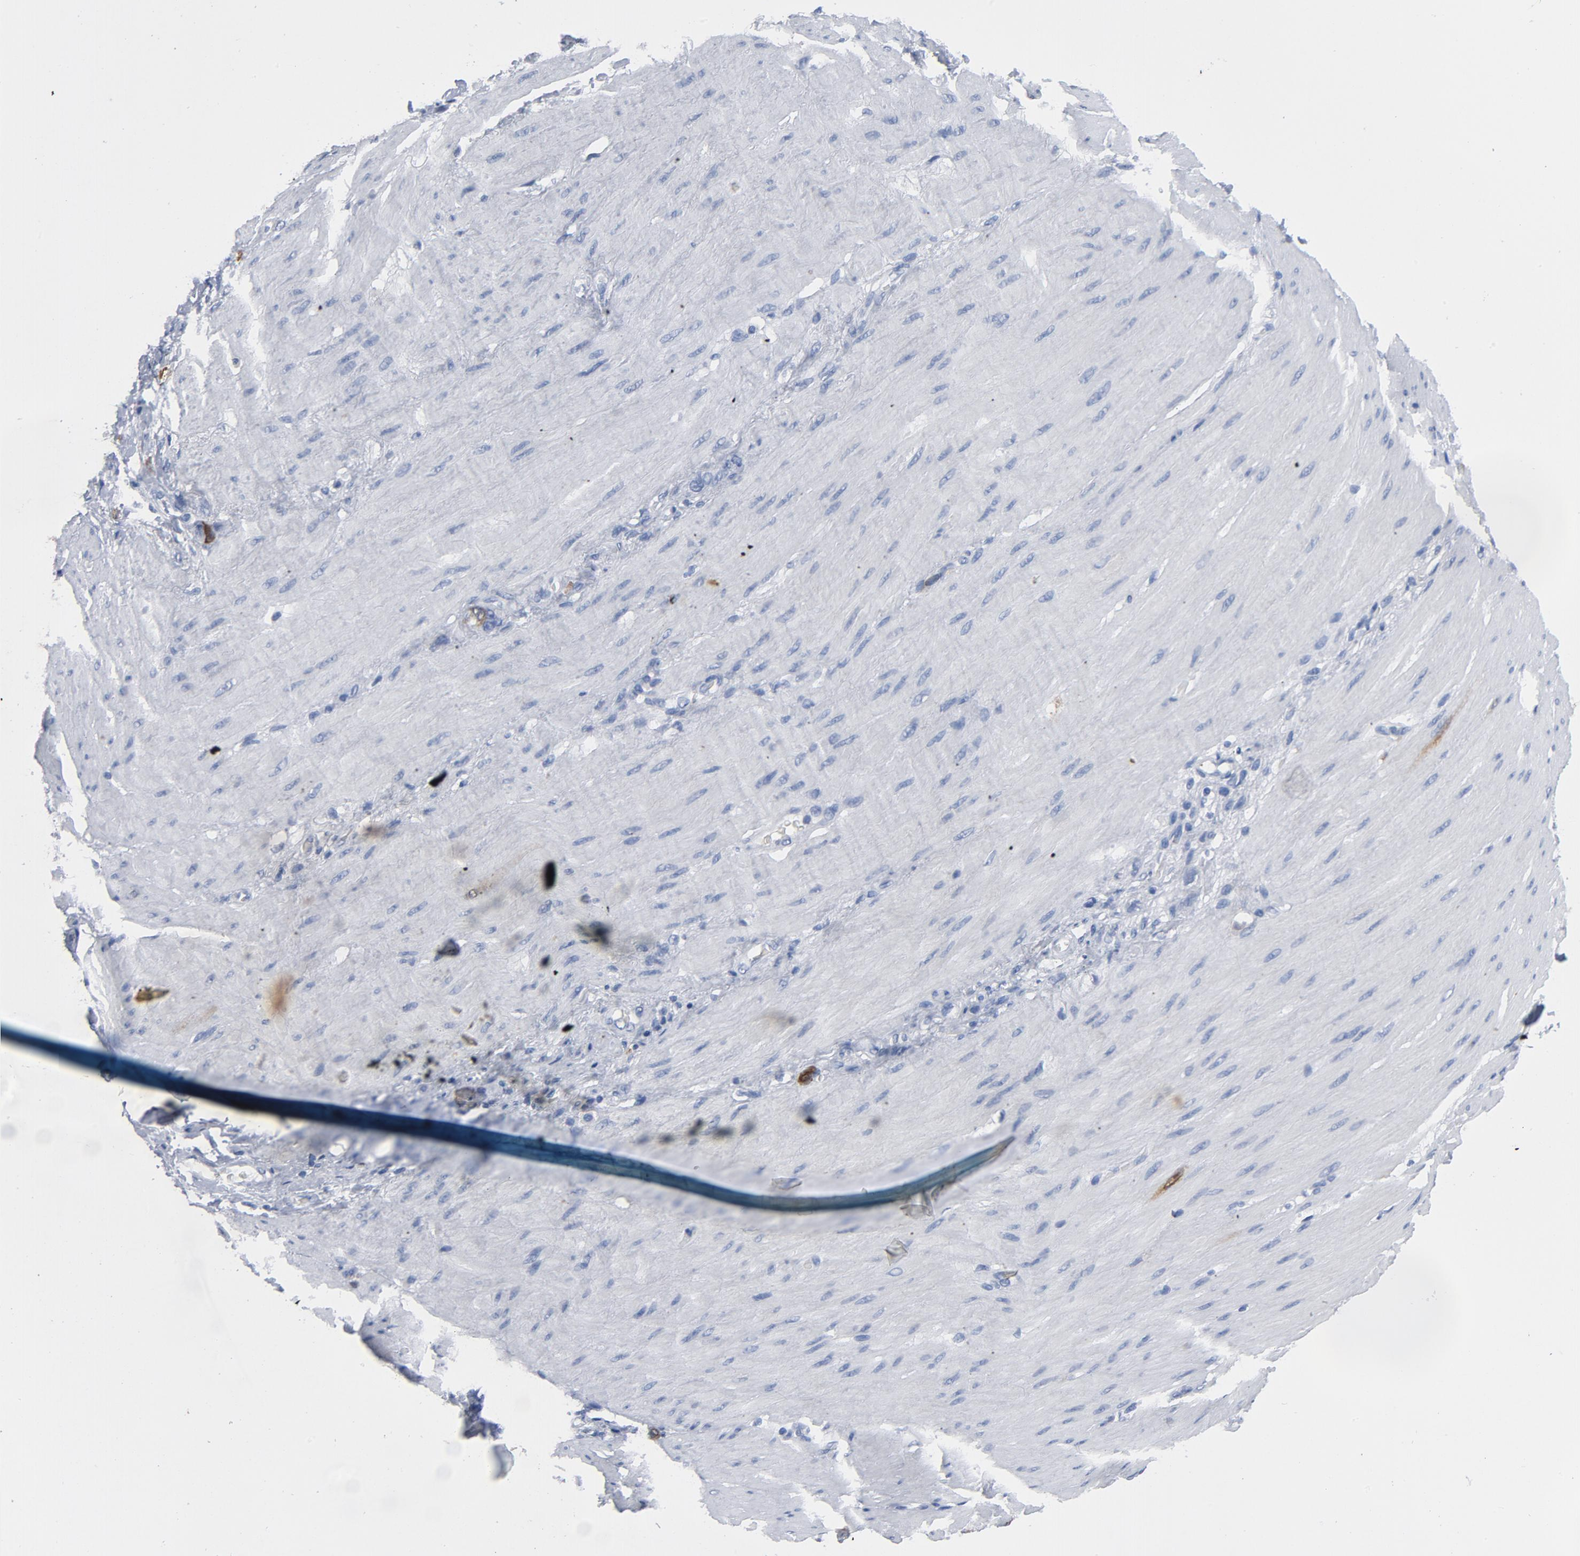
{"staining": {"intensity": "strong", "quantity": "<25%", "location": "nuclear"}, "tissue": "stomach cancer", "cell_type": "Tumor cells", "image_type": "cancer", "snomed": [{"axis": "morphology", "description": "Normal tissue, NOS"}, {"axis": "morphology", "description": "Adenocarcinoma, NOS"}, {"axis": "topography", "description": "Stomach"}], "caption": "Adenocarcinoma (stomach) stained for a protein (brown) reveals strong nuclear positive staining in about <25% of tumor cells.", "gene": "CDC20", "patient": {"sex": "male", "age": 82}}